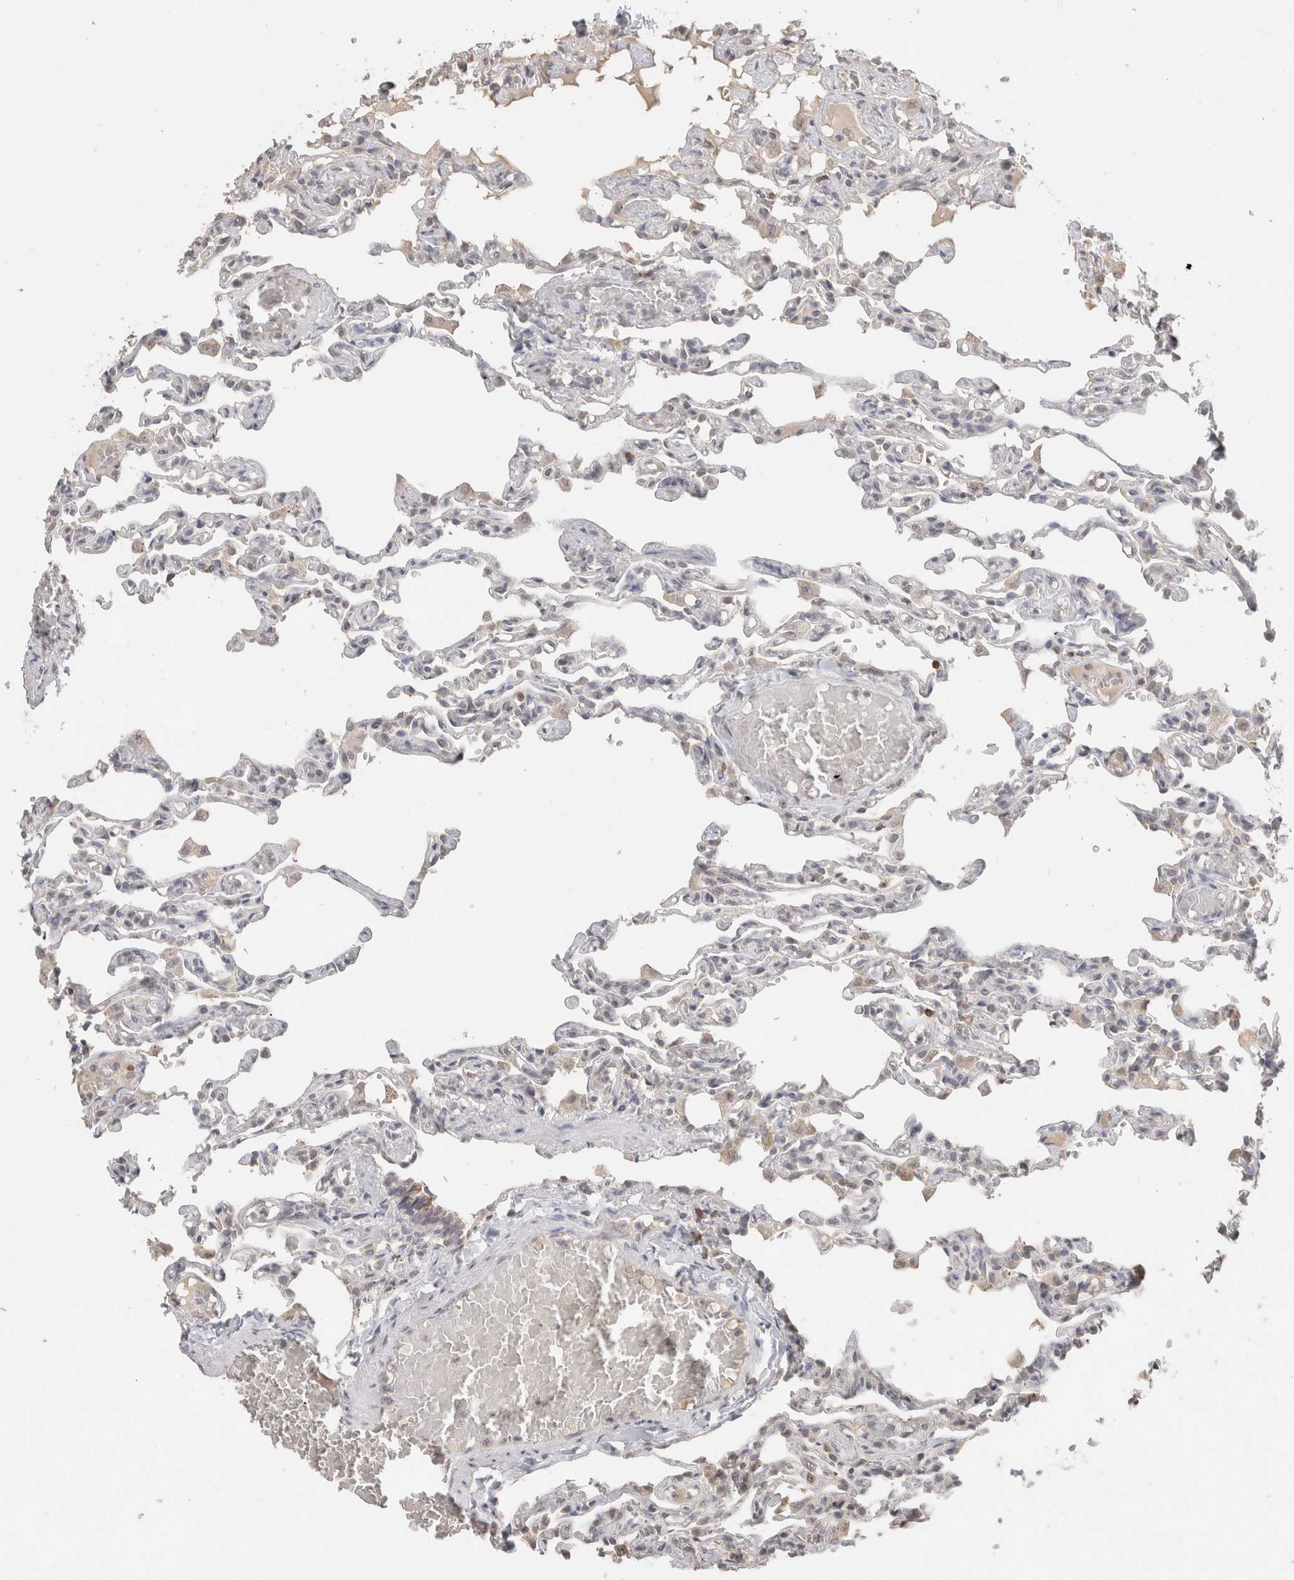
{"staining": {"intensity": "negative", "quantity": "none", "location": "none"}, "tissue": "lung", "cell_type": "Alveolar cells", "image_type": "normal", "snomed": [{"axis": "morphology", "description": "Normal tissue, NOS"}, {"axis": "topography", "description": "Lung"}], "caption": "This is a photomicrograph of immunohistochemistry staining of benign lung, which shows no positivity in alveolar cells. (DAB (3,3'-diaminobenzidine) IHC visualized using brightfield microscopy, high magnification).", "gene": "TRAT1", "patient": {"sex": "male", "age": 21}}